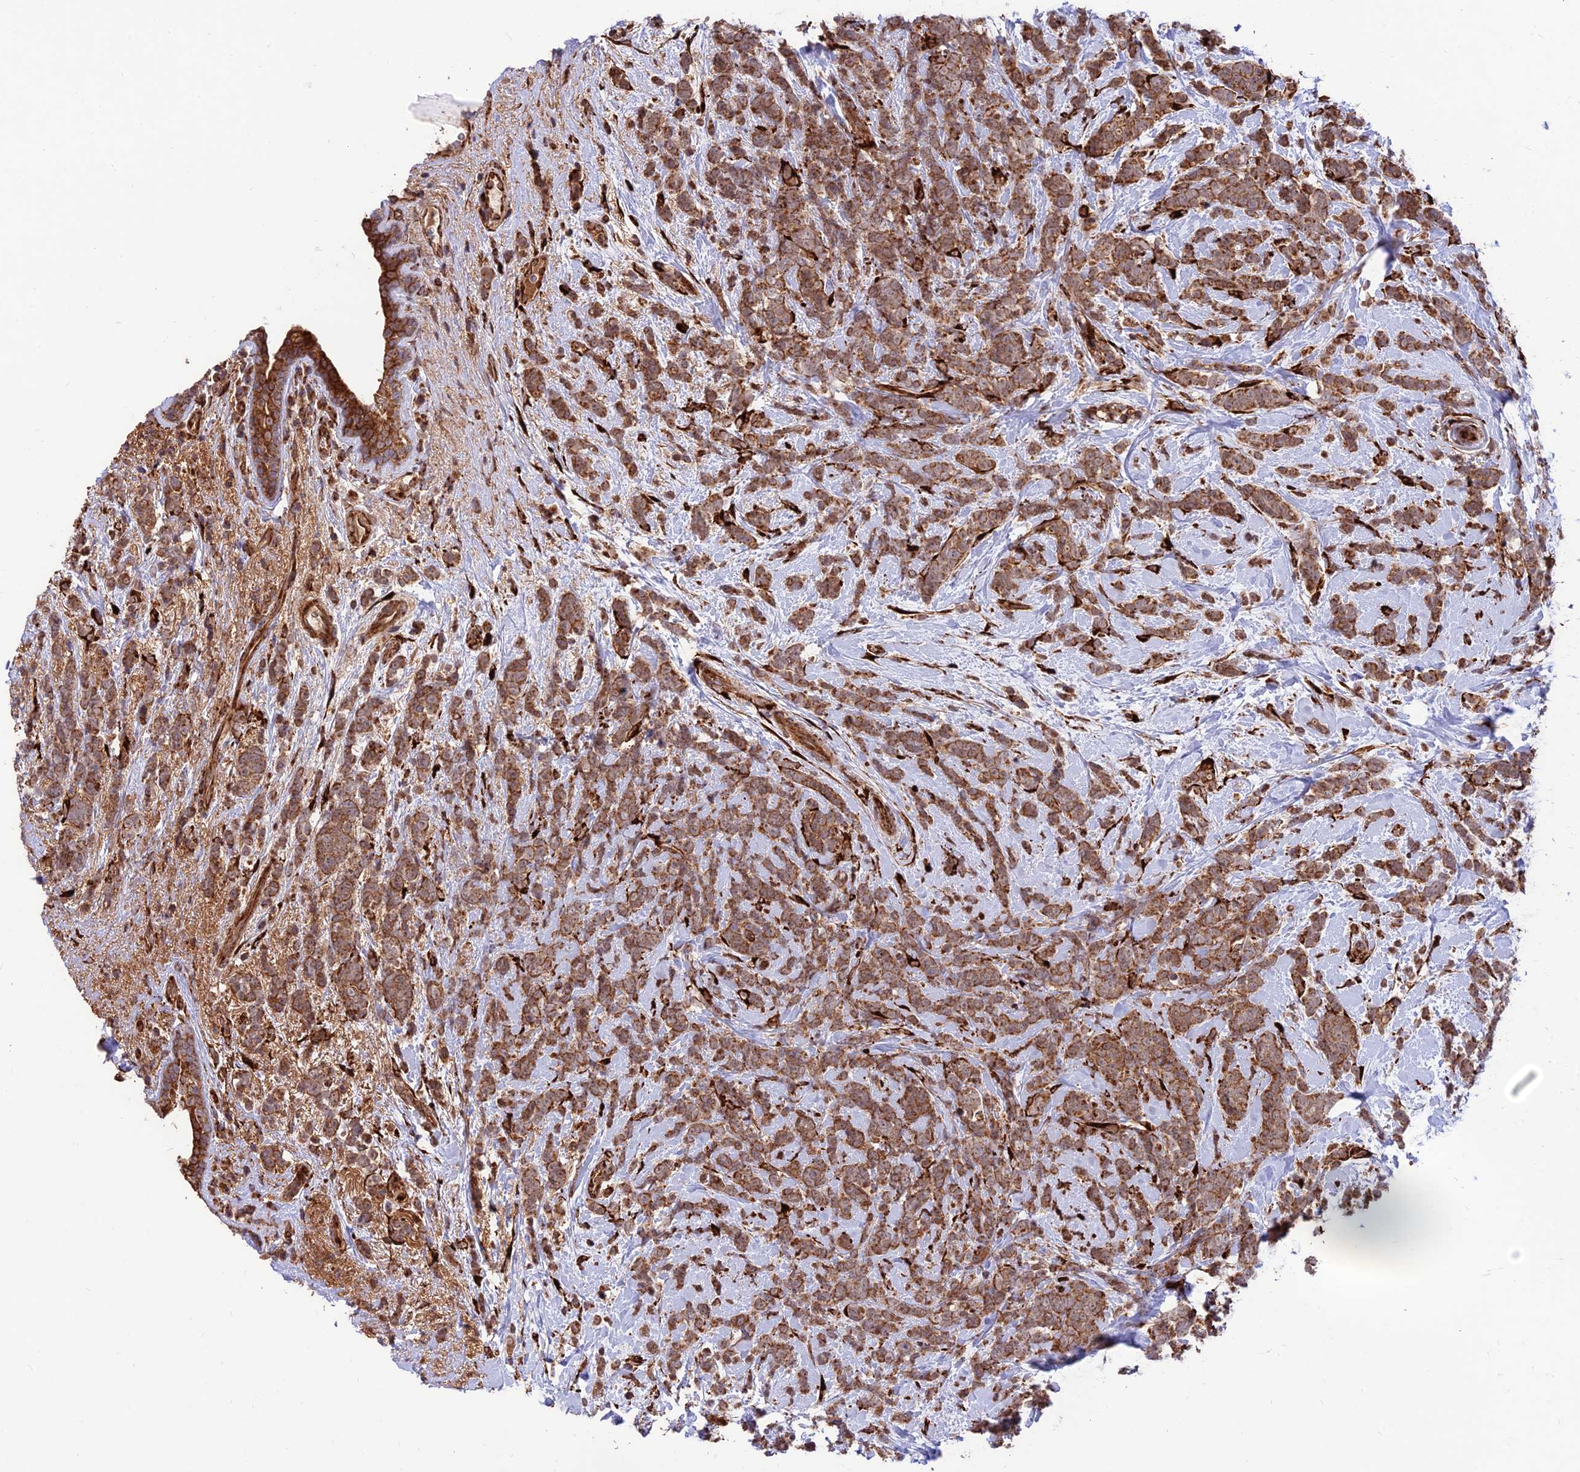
{"staining": {"intensity": "strong", "quantity": ">75%", "location": "cytoplasmic/membranous"}, "tissue": "breast cancer", "cell_type": "Tumor cells", "image_type": "cancer", "snomed": [{"axis": "morphology", "description": "Lobular carcinoma"}, {"axis": "topography", "description": "Breast"}], "caption": "IHC of human breast cancer shows high levels of strong cytoplasmic/membranous positivity in about >75% of tumor cells.", "gene": "CRTAP", "patient": {"sex": "female", "age": 58}}